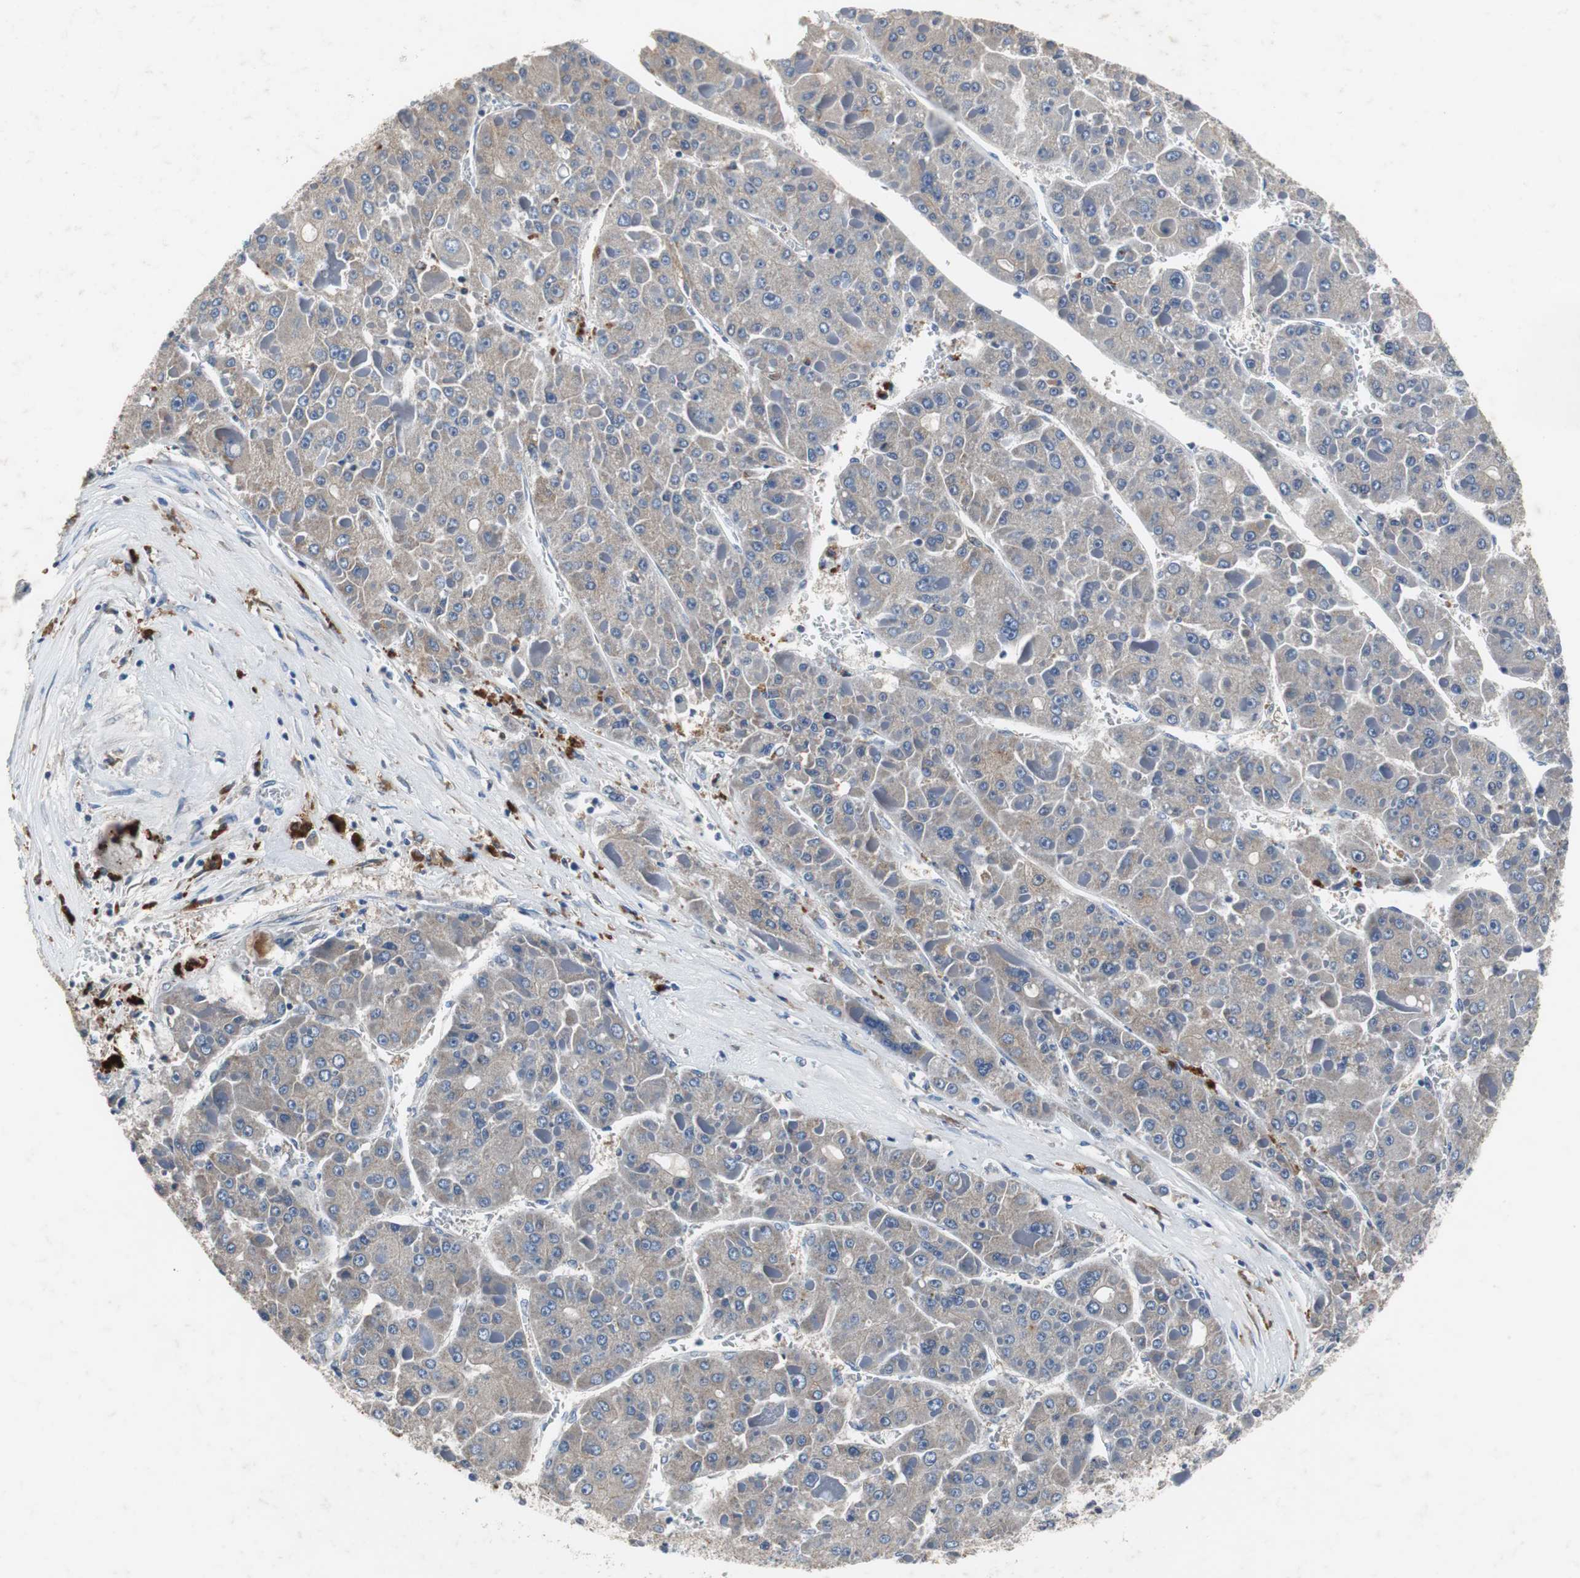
{"staining": {"intensity": "weak", "quantity": ">75%", "location": "cytoplasmic/membranous"}, "tissue": "liver cancer", "cell_type": "Tumor cells", "image_type": "cancer", "snomed": [{"axis": "morphology", "description": "Carcinoma, Hepatocellular, NOS"}, {"axis": "topography", "description": "Liver"}], "caption": "Brown immunohistochemical staining in human liver cancer displays weak cytoplasmic/membranous staining in approximately >75% of tumor cells.", "gene": "CALB2", "patient": {"sex": "female", "age": 73}}